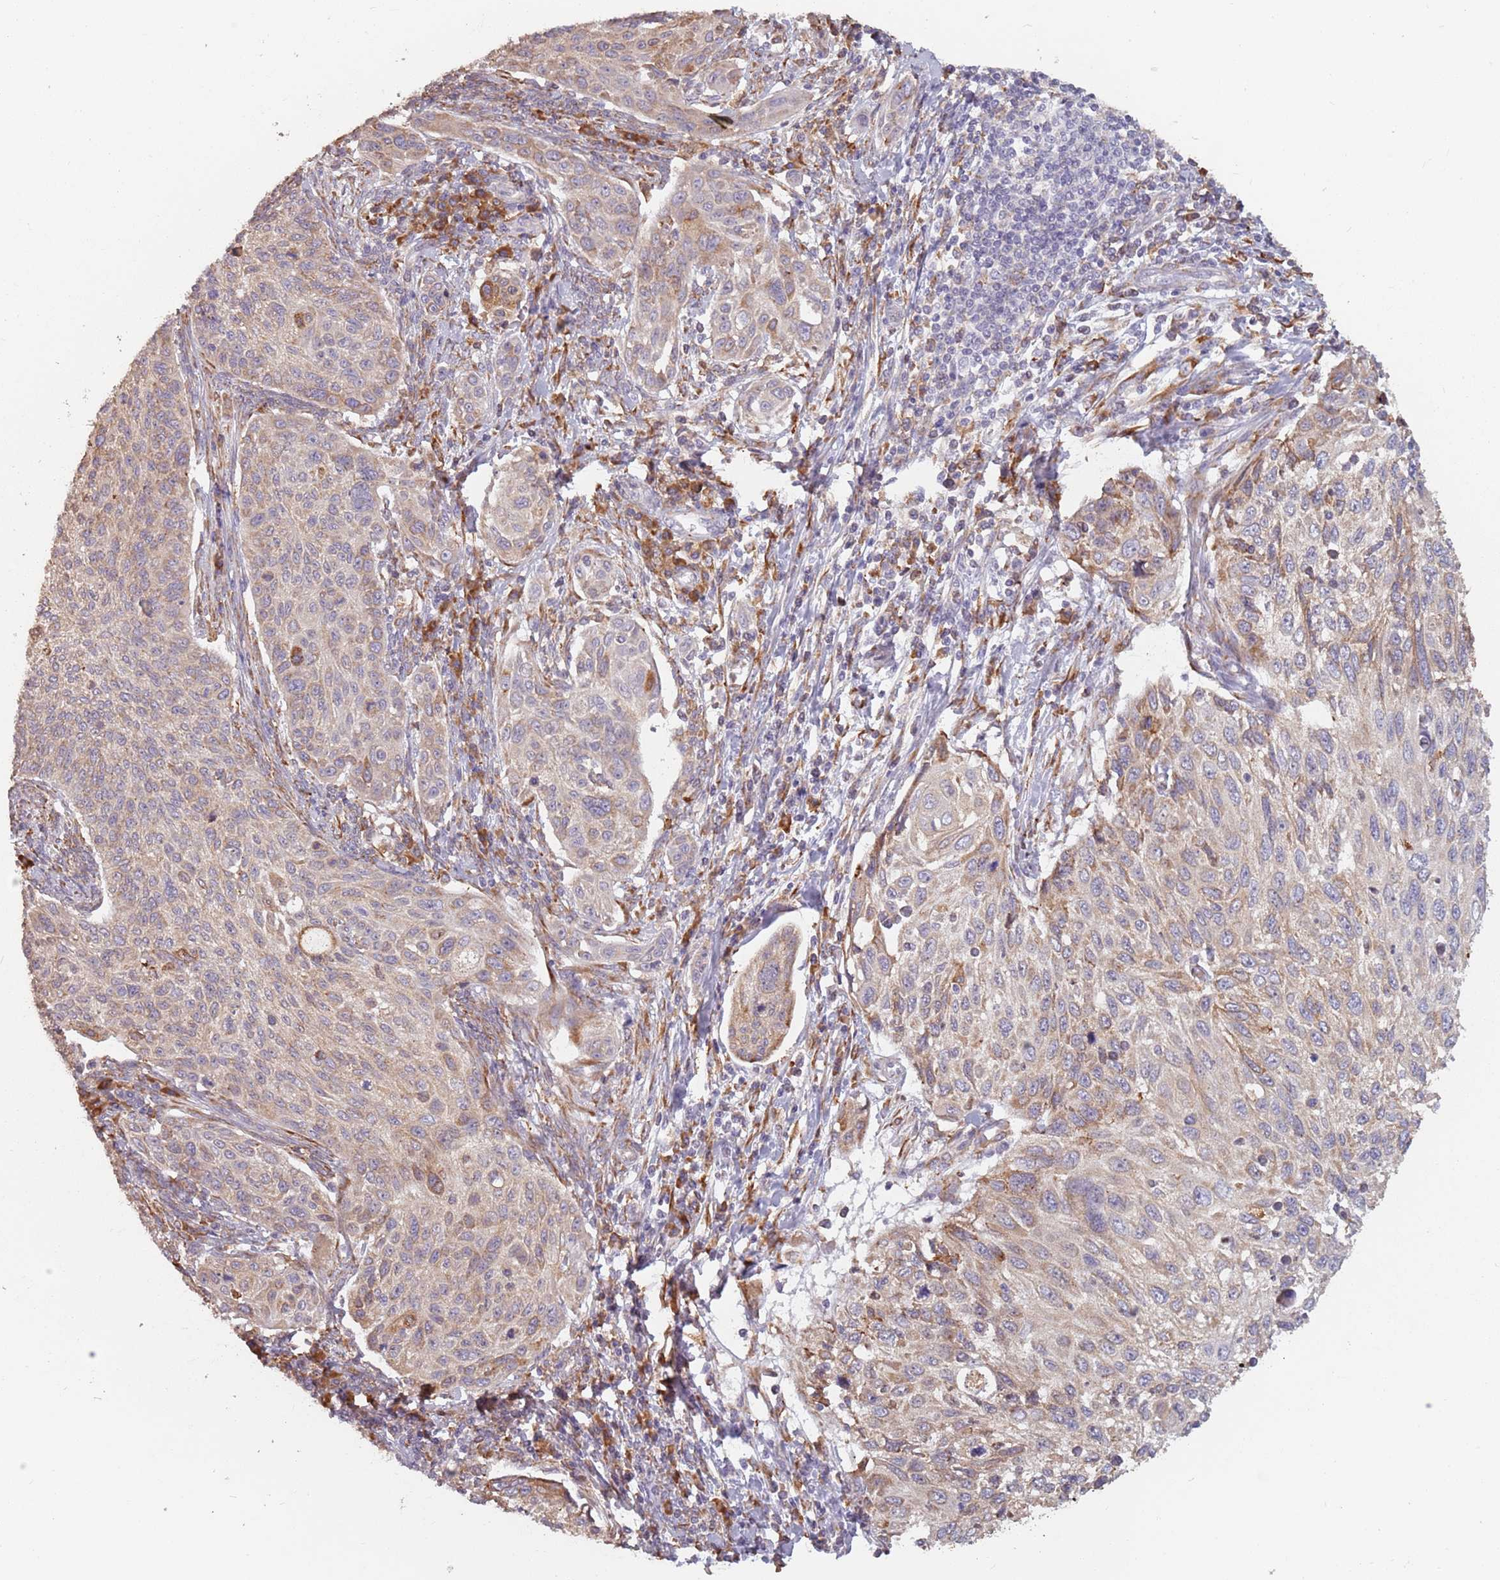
{"staining": {"intensity": "weak", "quantity": "25%-75%", "location": "cytoplasmic/membranous"}, "tissue": "cervical cancer", "cell_type": "Tumor cells", "image_type": "cancer", "snomed": [{"axis": "morphology", "description": "Squamous cell carcinoma, NOS"}, {"axis": "topography", "description": "Cervix"}], "caption": "Cervical cancer (squamous cell carcinoma) tissue displays weak cytoplasmic/membranous positivity in about 25%-75% of tumor cells, visualized by immunohistochemistry. The protein is shown in brown color, while the nuclei are stained blue.", "gene": "RPS9", "patient": {"sex": "female", "age": 70}}